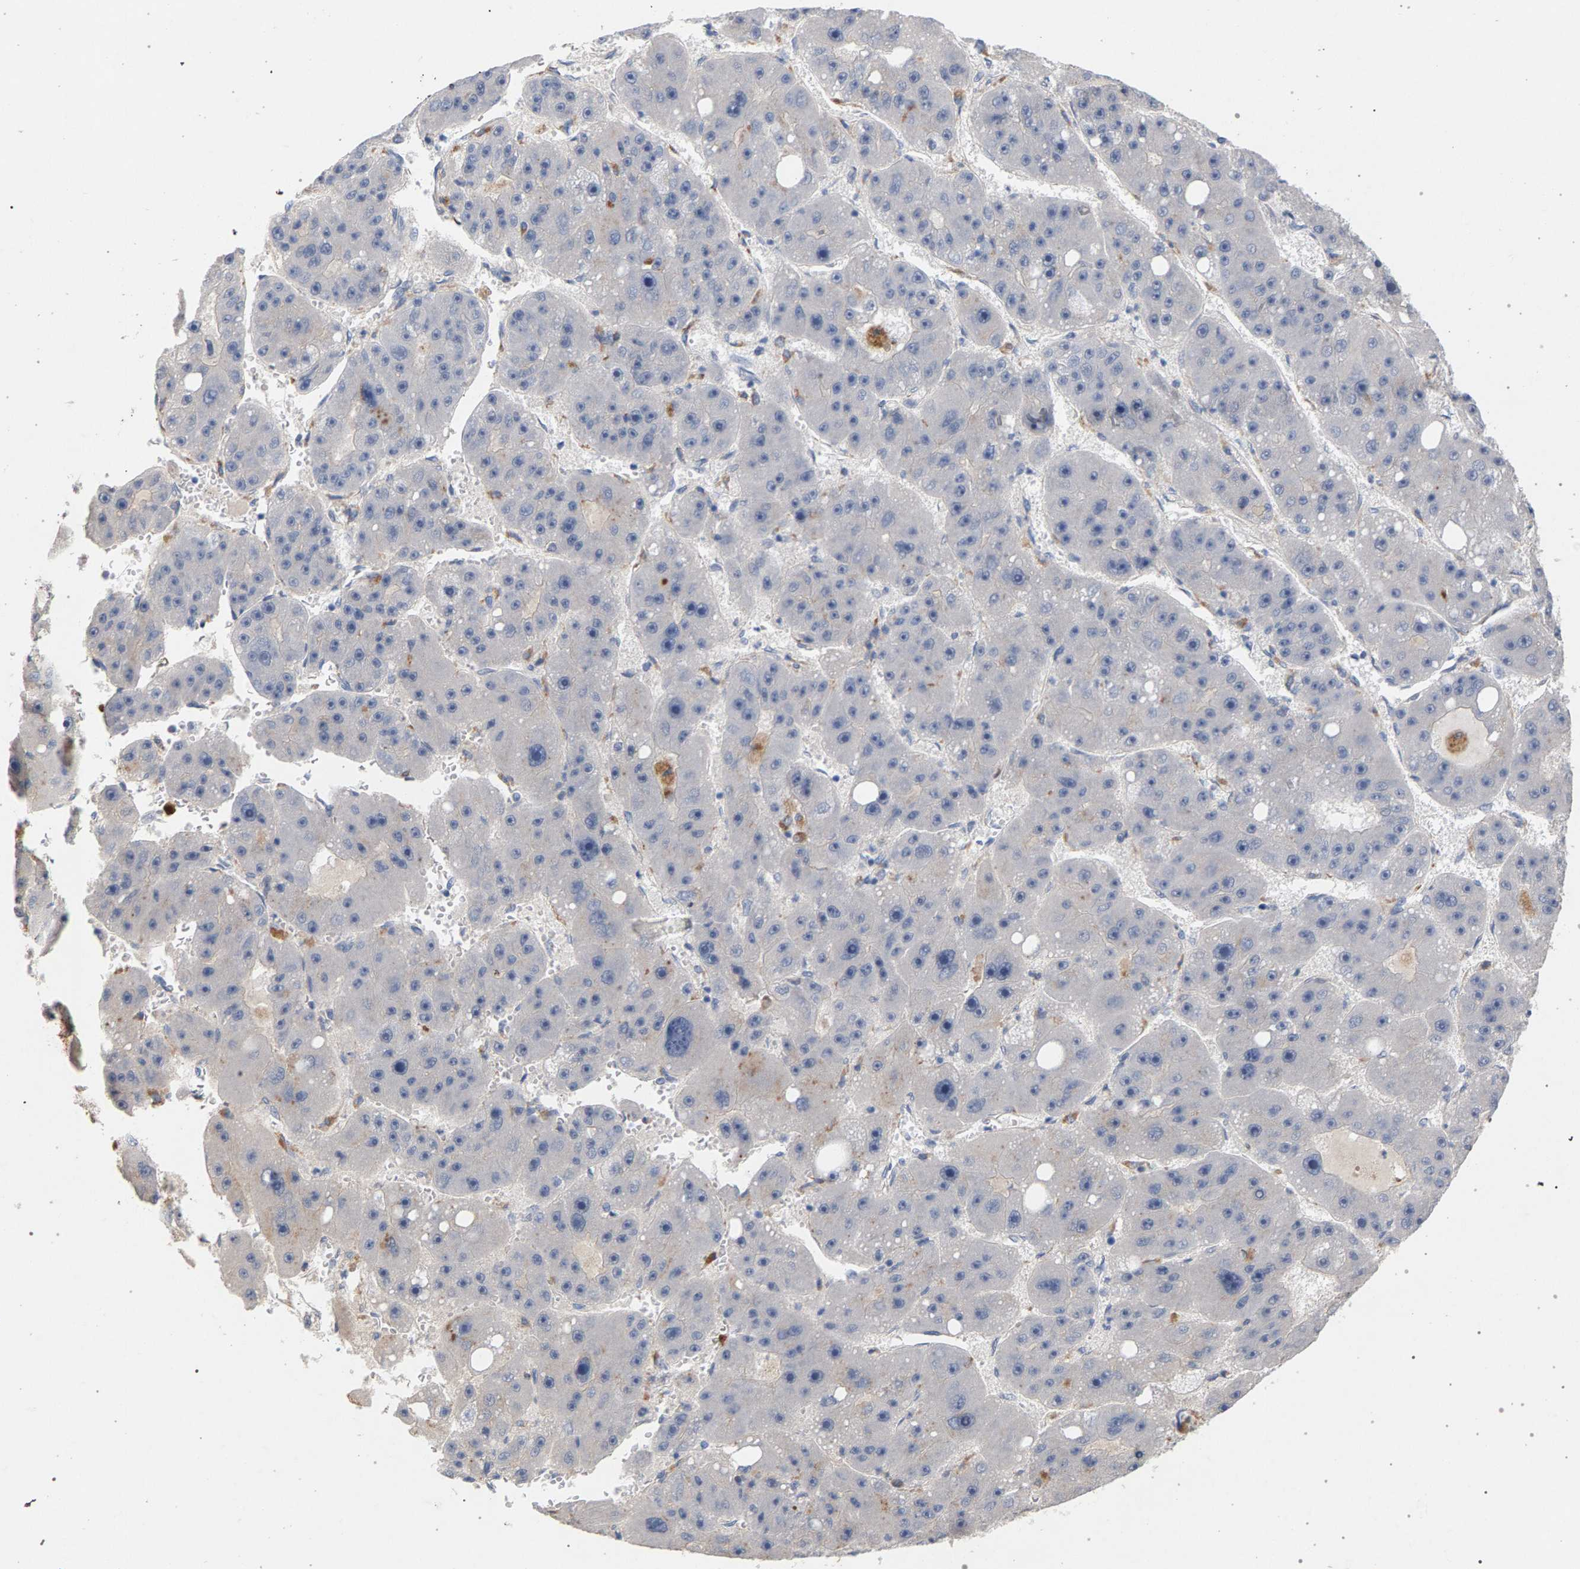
{"staining": {"intensity": "negative", "quantity": "none", "location": "none"}, "tissue": "liver cancer", "cell_type": "Tumor cells", "image_type": "cancer", "snomed": [{"axis": "morphology", "description": "Carcinoma, Hepatocellular, NOS"}, {"axis": "topography", "description": "Liver"}], "caption": "Photomicrograph shows no protein staining in tumor cells of liver cancer tissue. (DAB IHC, high magnification).", "gene": "MAMDC2", "patient": {"sex": "female", "age": 61}}